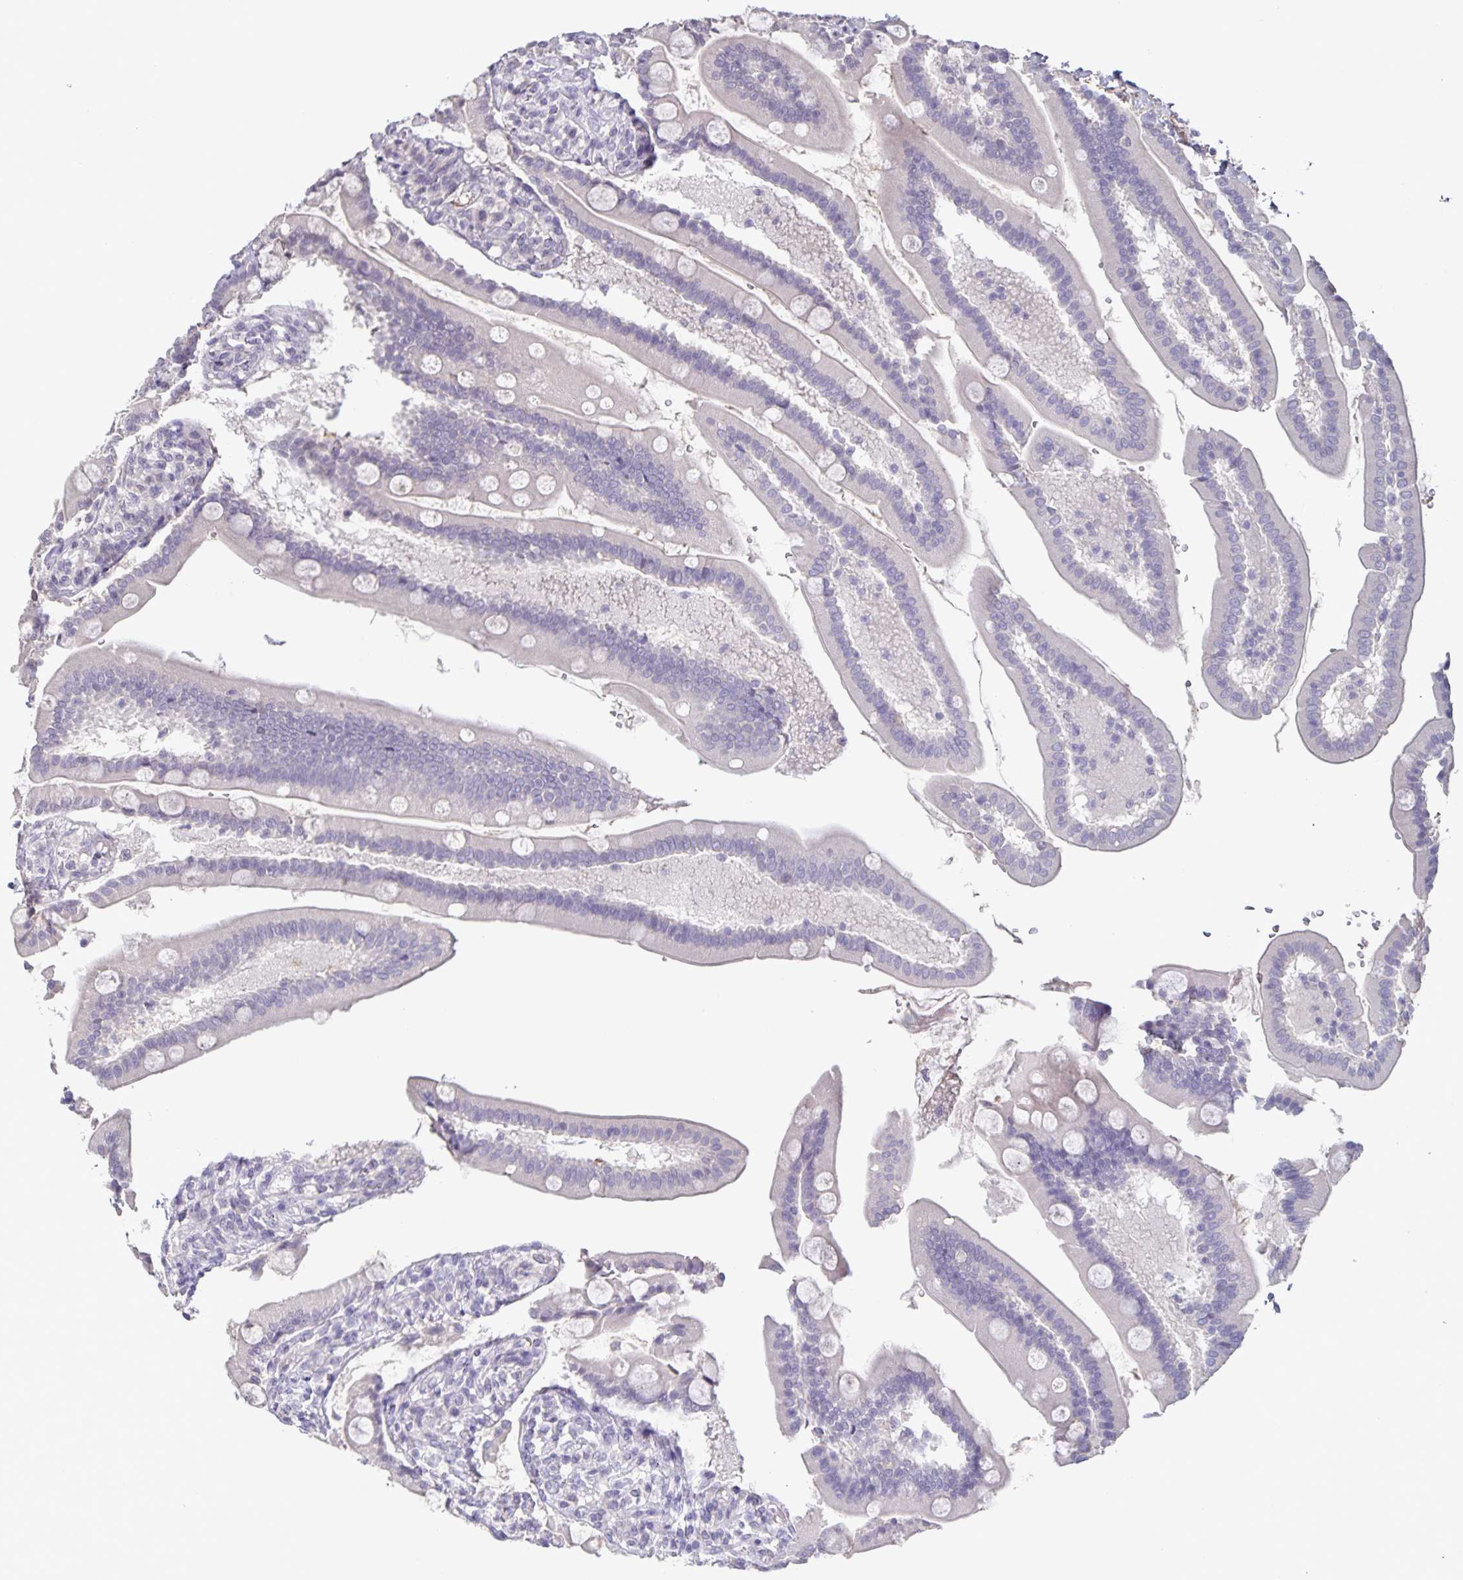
{"staining": {"intensity": "negative", "quantity": "none", "location": "none"}, "tissue": "duodenum", "cell_type": "Glandular cells", "image_type": "normal", "snomed": [{"axis": "morphology", "description": "Normal tissue, NOS"}, {"axis": "topography", "description": "Duodenum"}], "caption": "This is an IHC photomicrograph of benign duodenum. There is no positivity in glandular cells.", "gene": "INSL5", "patient": {"sex": "female", "age": 67}}